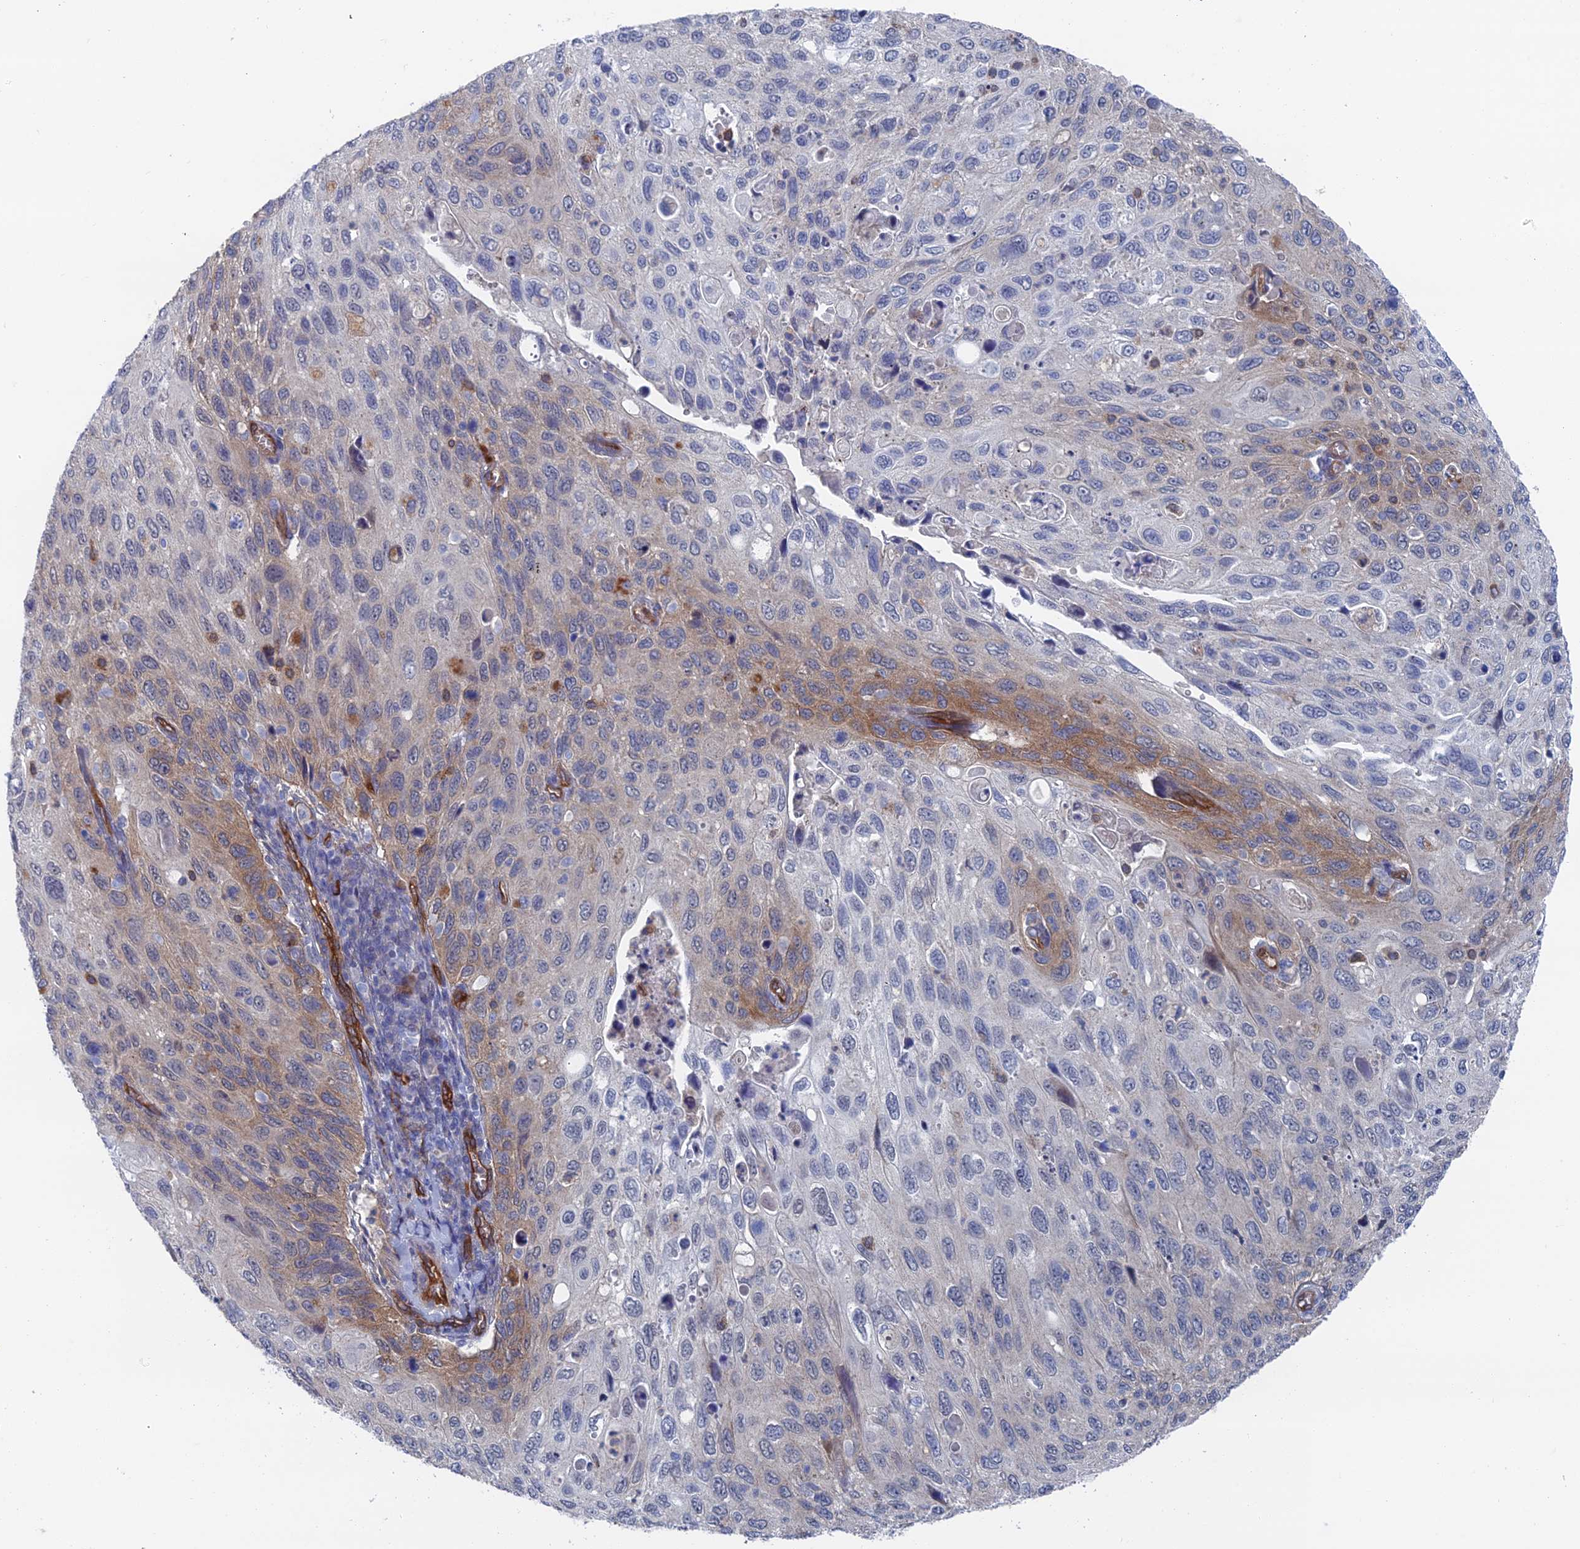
{"staining": {"intensity": "moderate", "quantity": "<25%", "location": "cytoplasmic/membranous"}, "tissue": "cervical cancer", "cell_type": "Tumor cells", "image_type": "cancer", "snomed": [{"axis": "morphology", "description": "Squamous cell carcinoma, NOS"}, {"axis": "topography", "description": "Cervix"}], "caption": "This is an image of immunohistochemistry staining of cervical squamous cell carcinoma, which shows moderate staining in the cytoplasmic/membranous of tumor cells.", "gene": "ARAP3", "patient": {"sex": "female", "age": 70}}